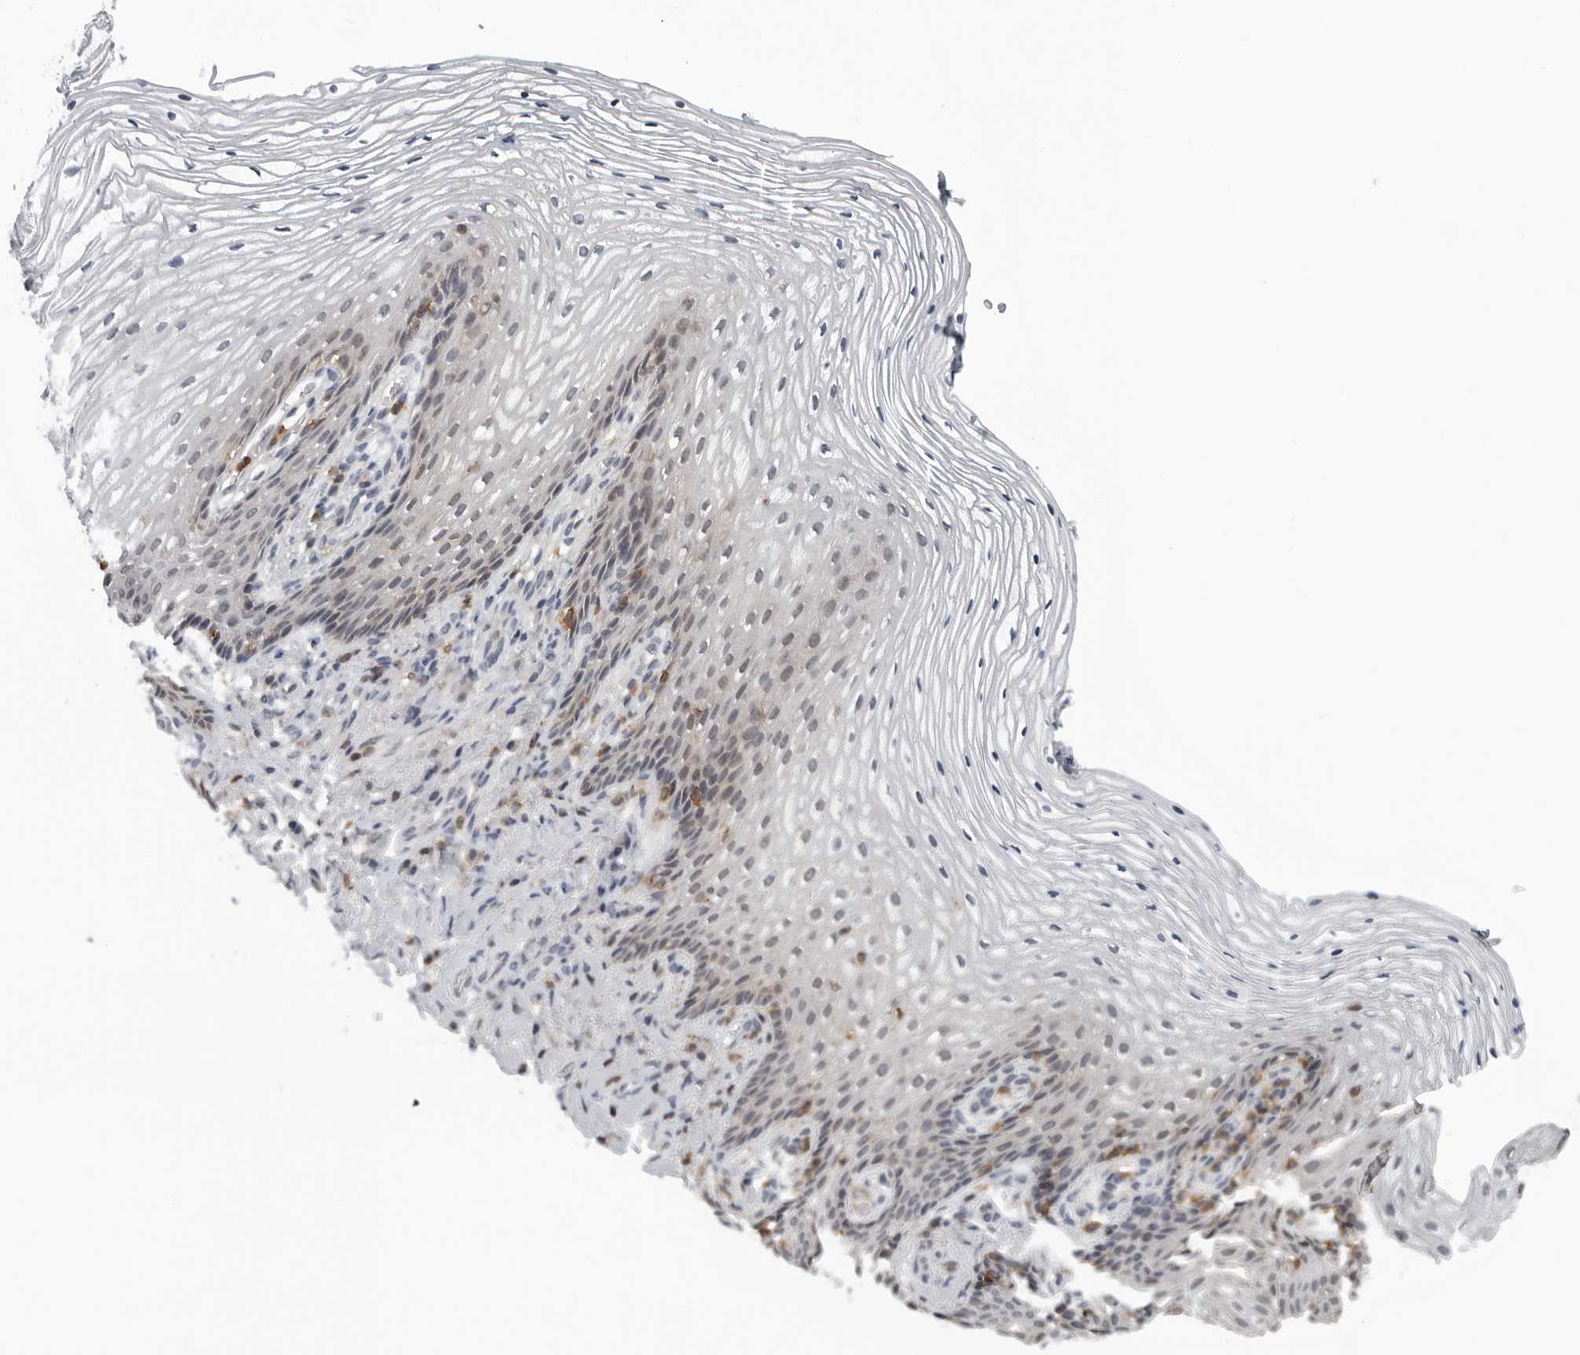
{"staining": {"intensity": "negative", "quantity": "none", "location": "none"}, "tissue": "vagina", "cell_type": "Squamous epithelial cells", "image_type": "normal", "snomed": [{"axis": "morphology", "description": "Normal tissue, NOS"}, {"axis": "topography", "description": "Vagina"}], "caption": "This is a image of IHC staining of normal vagina, which shows no expression in squamous epithelial cells.", "gene": "HSPH1", "patient": {"sex": "female", "age": 60}}